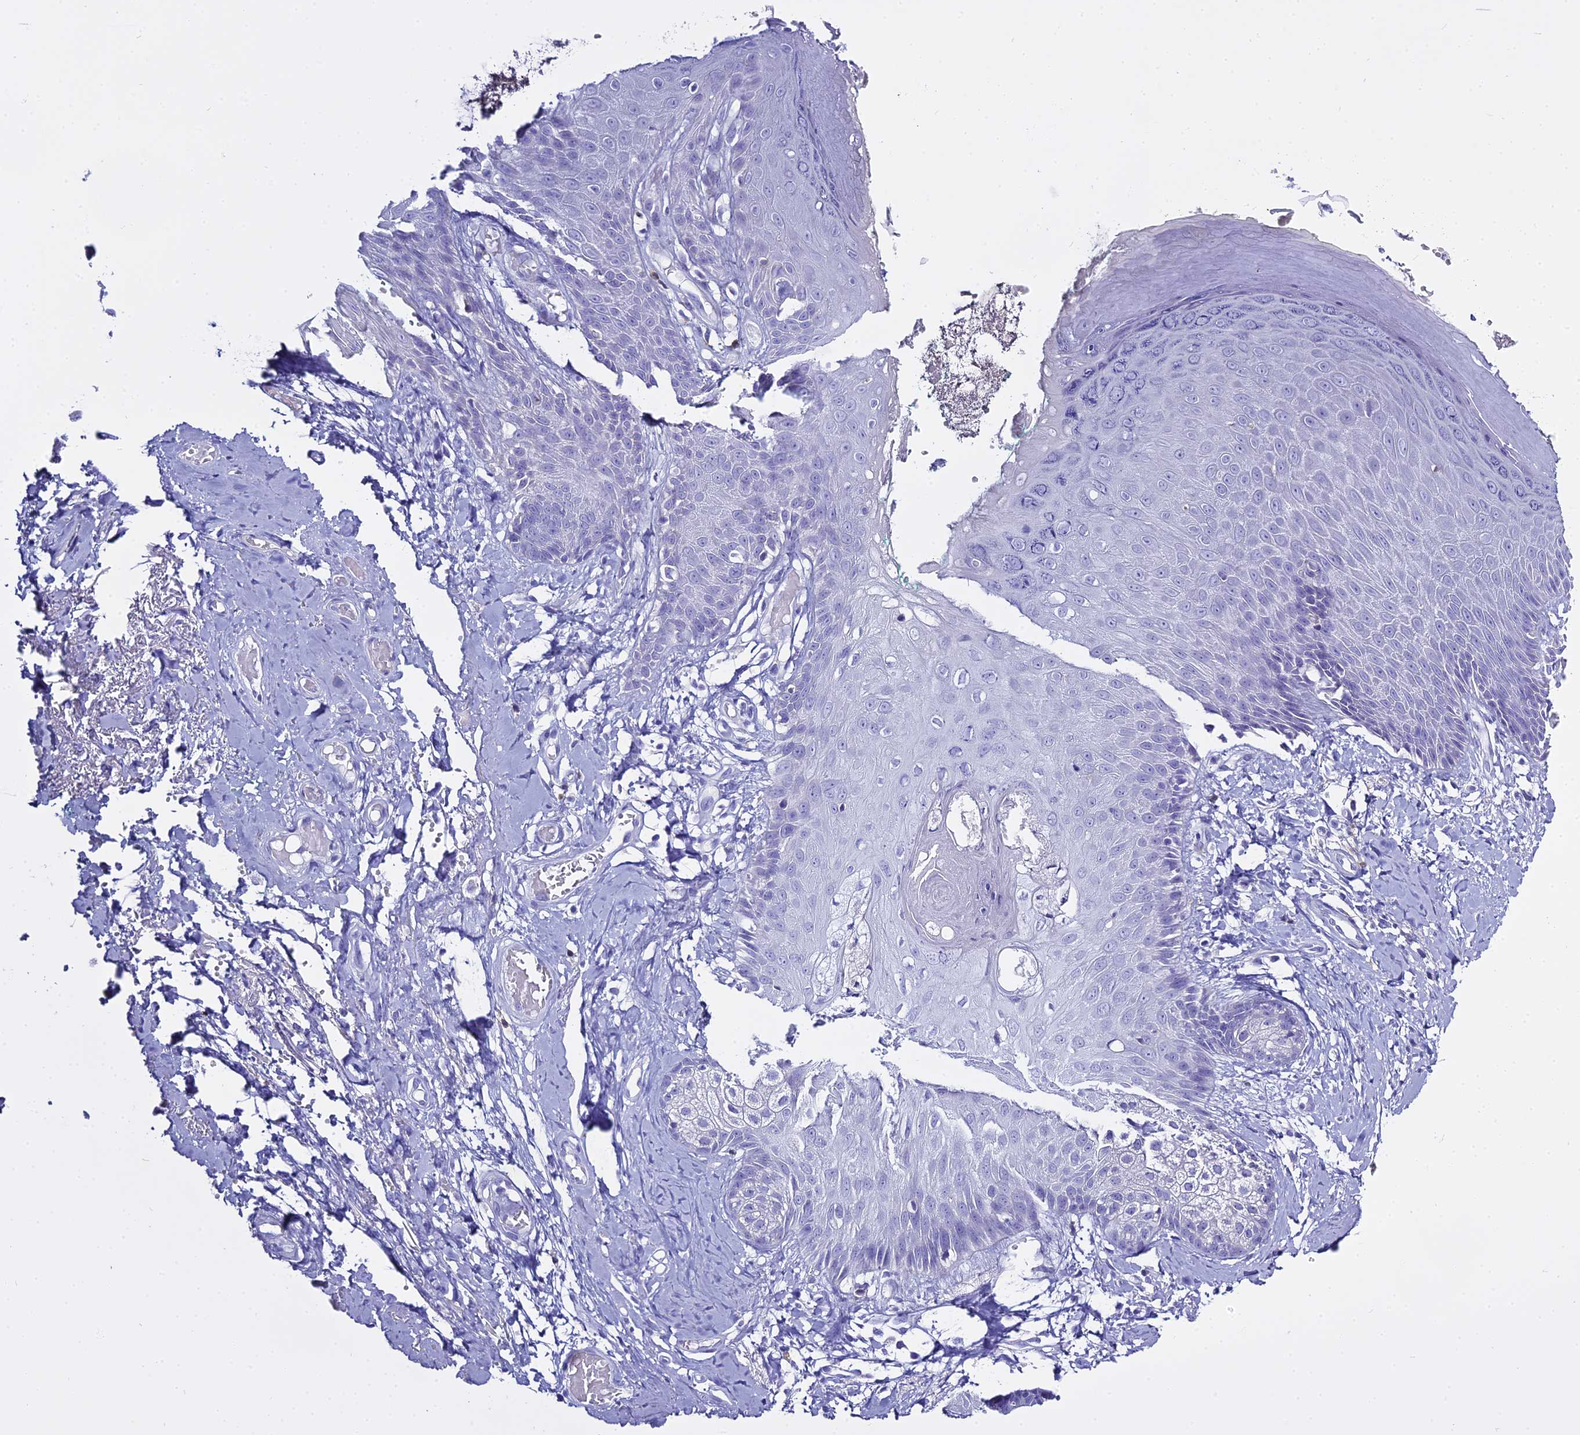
{"staining": {"intensity": "negative", "quantity": "none", "location": "none"}, "tissue": "skin", "cell_type": "Epidermal cells", "image_type": "normal", "snomed": [{"axis": "morphology", "description": "Normal tissue, NOS"}, {"axis": "topography", "description": "Anal"}], "caption": "Immunohistochemistry (IHC) image of unremarkable skin: human skin stained with DAB (3,3'-diaminobenzidine) displays no significant protein staining in epidermal cells.", "gene": "CD5", "patient": {"sex": "male", "age": 78}}